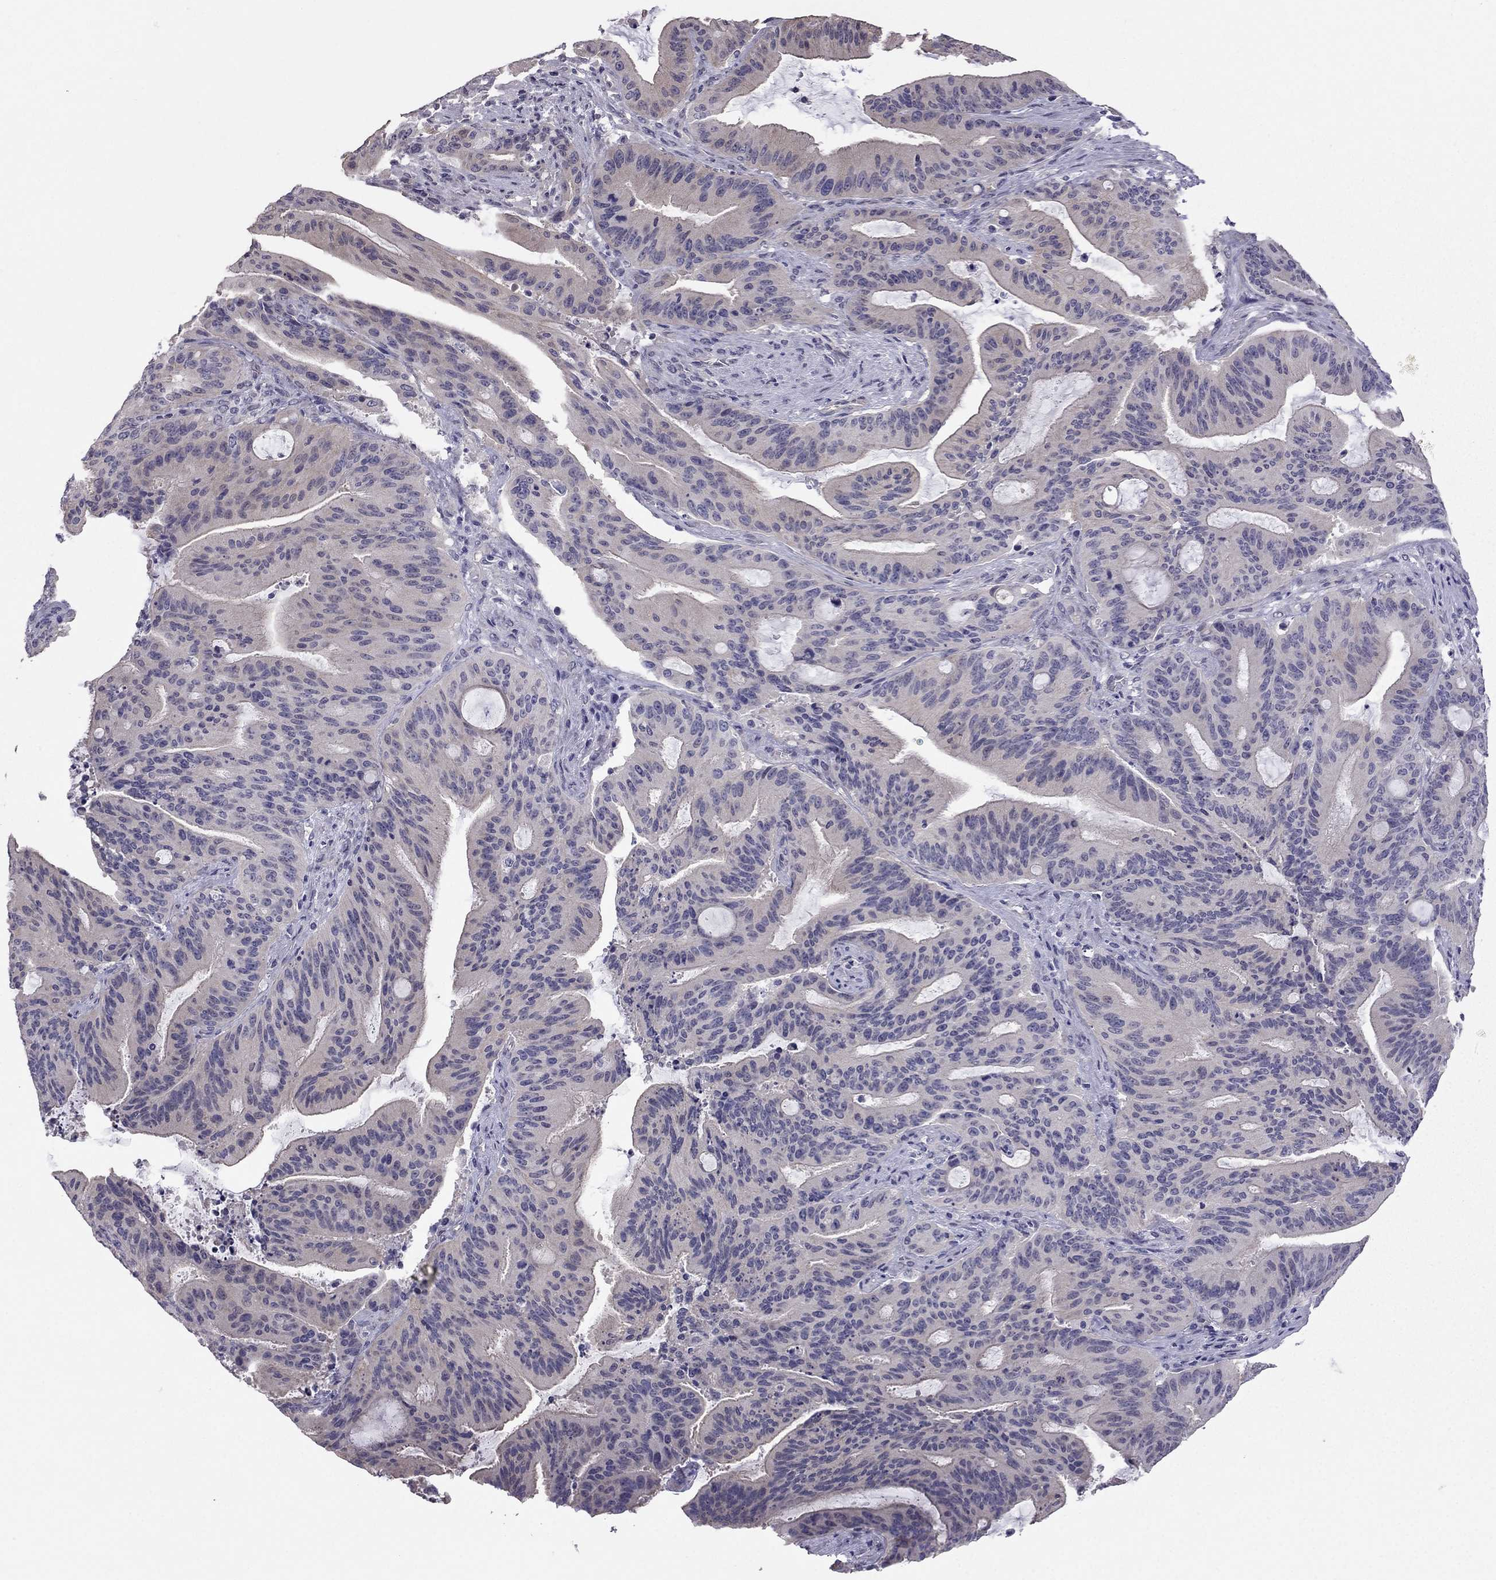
{"staining": {"intensity": "weak", "quantity": "<25%", "location": "cytoplasmic/membranous"}, "tissue": "liver cancer", "cell_type": "Tumor cells", "image_type": "cancer", "snomed": [{"axis": "morphology", "description": "Cholangiocarcinoma"}, {"axis": "topography", "description": "Liver"}], "caption": "This is an IHC image of human liver cancer. There is no expression in tumor cells.", "gene": "HSFX1", "patient": {"sex": "female", "age": 73}}